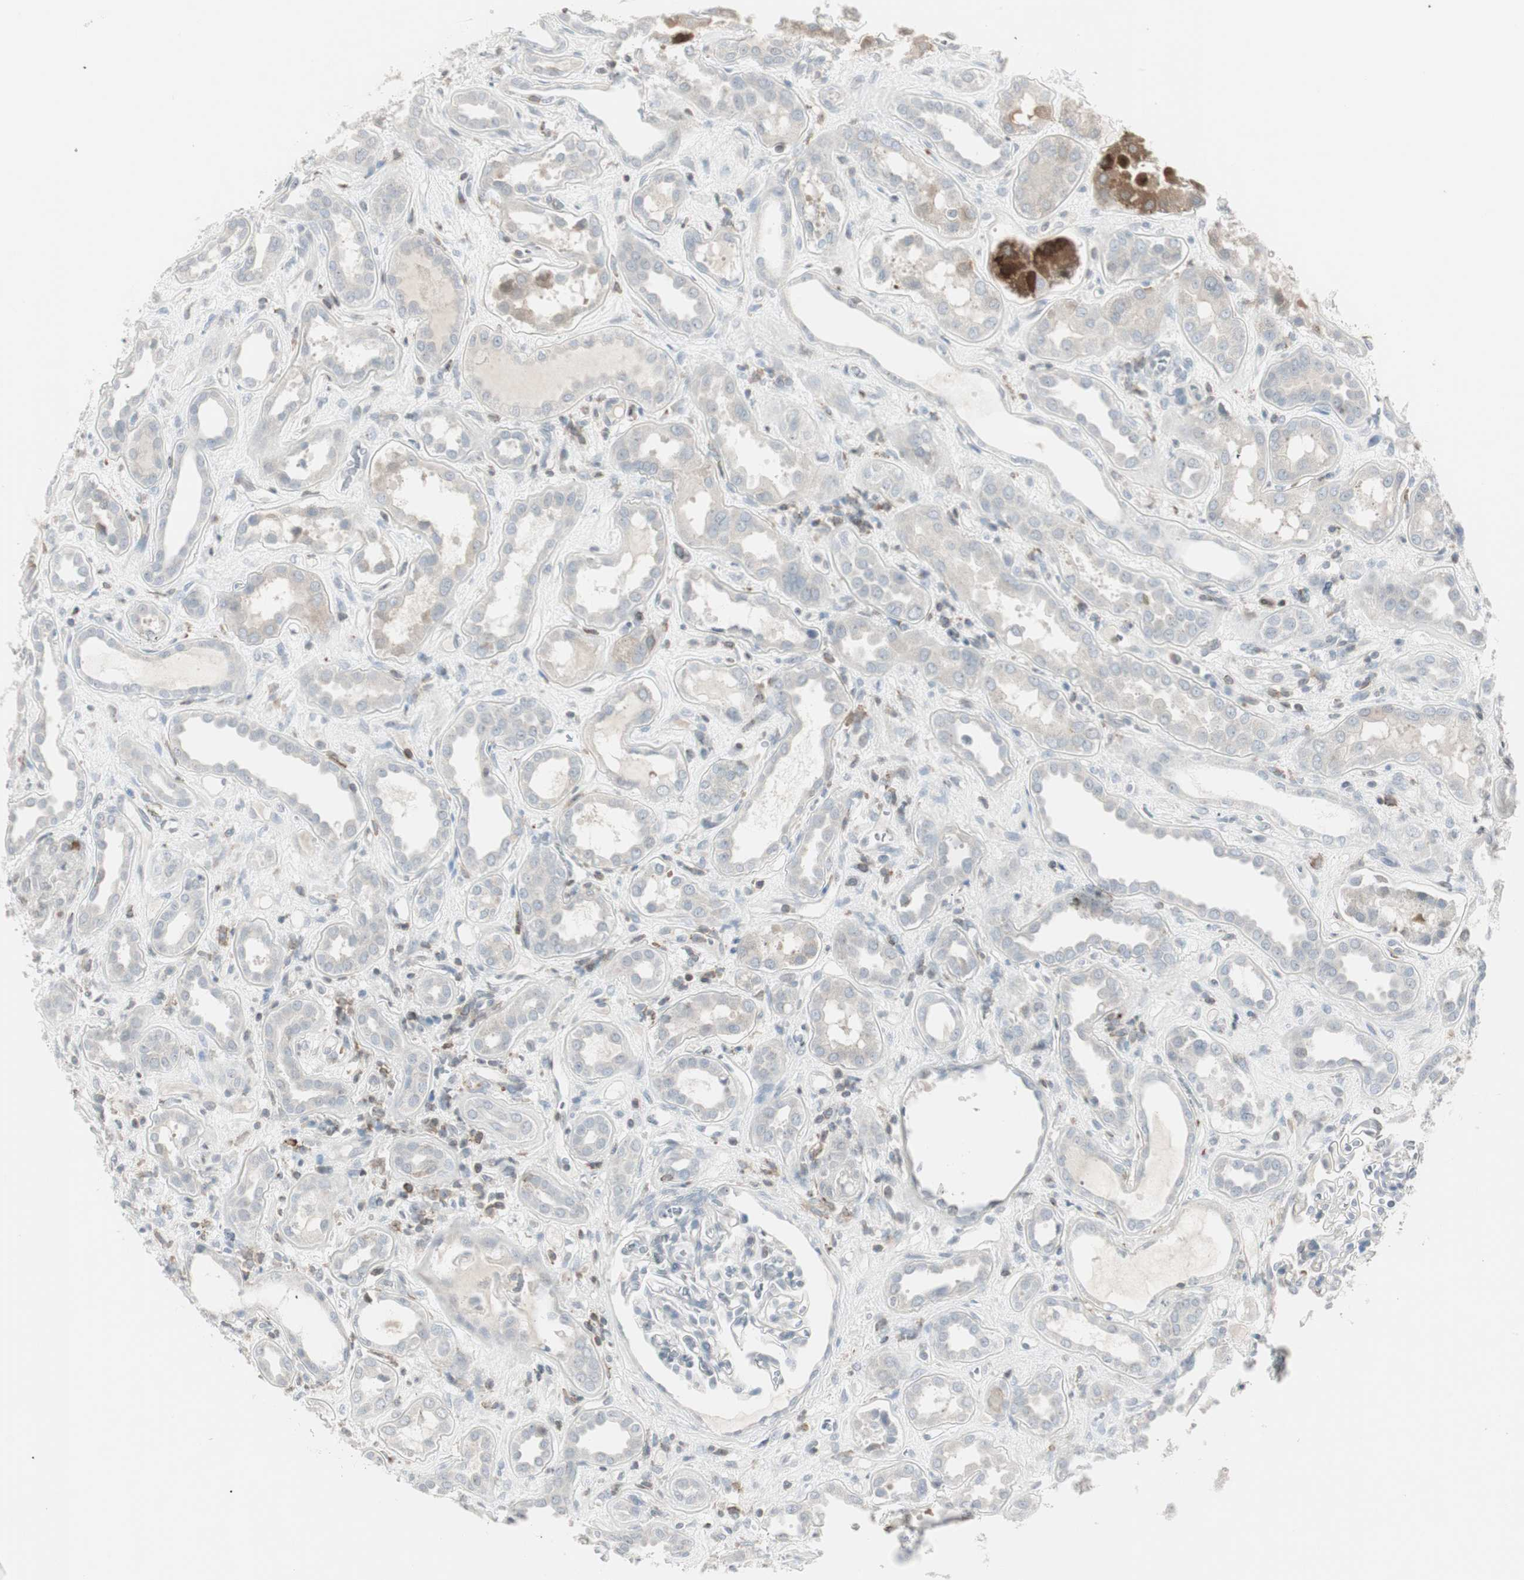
{"staining": {"intensity": "negative", "quantity": "none", "location": "none"}, "tissue": "kidney", "cell_type": "Cells in glomeruli", "image_type": "normal", "snomed": [{"axis": "morphology", "description": "Normal tissue, NOS"}, {"axis": "topography", "description": "Kidney"}], "caption": "Immunohistochemistry micrograph of benign human kidney stained for a protein (brown), which demonstrates no staining in cells in glomeruli. (IHC, brightfield microscopy, high magnification).", "gene": "MAP4K4", "patient": {"sex": "male", "age": 59}}